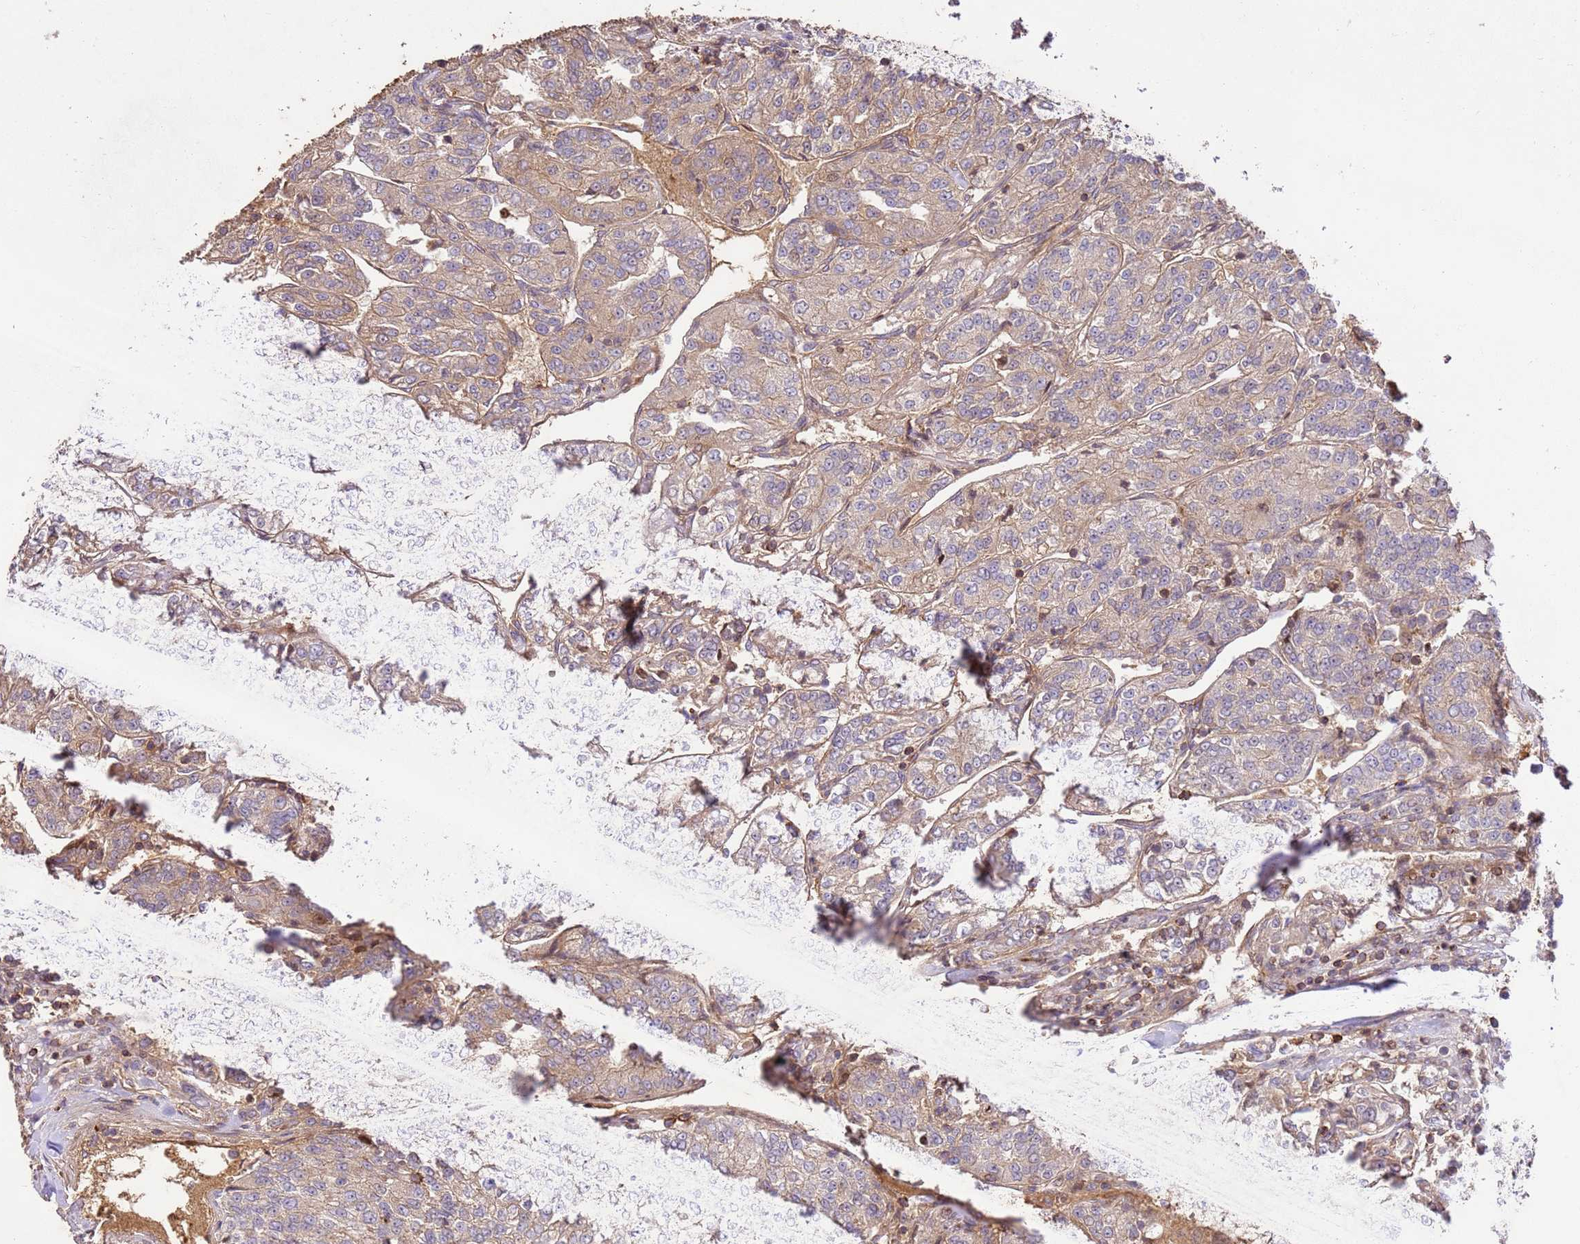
{"staining": {"intensity": "weak", "quantity": ">75%", "location": "cytoplasmic/membranous"}, "tissue": "renal cancer", "cell_type": "Tumor cells", "image_type": "cancer", "snomed": [{"axis": "morphology", "description": "Adenocarcinoma, NOS"}, {"axis": "topography", "description": "Kidney"}], "caption": "Immunohistochemistry (IHC) photomicrograph of human adenocarcinoma (renal) stained for a protein (brown), which demonstrates low levels of weak cytoplasmic/membranous expression in about >75% of tumor cells.", "gene": "KATNAL2", "patient": {"sex": "female", "age": 63}}